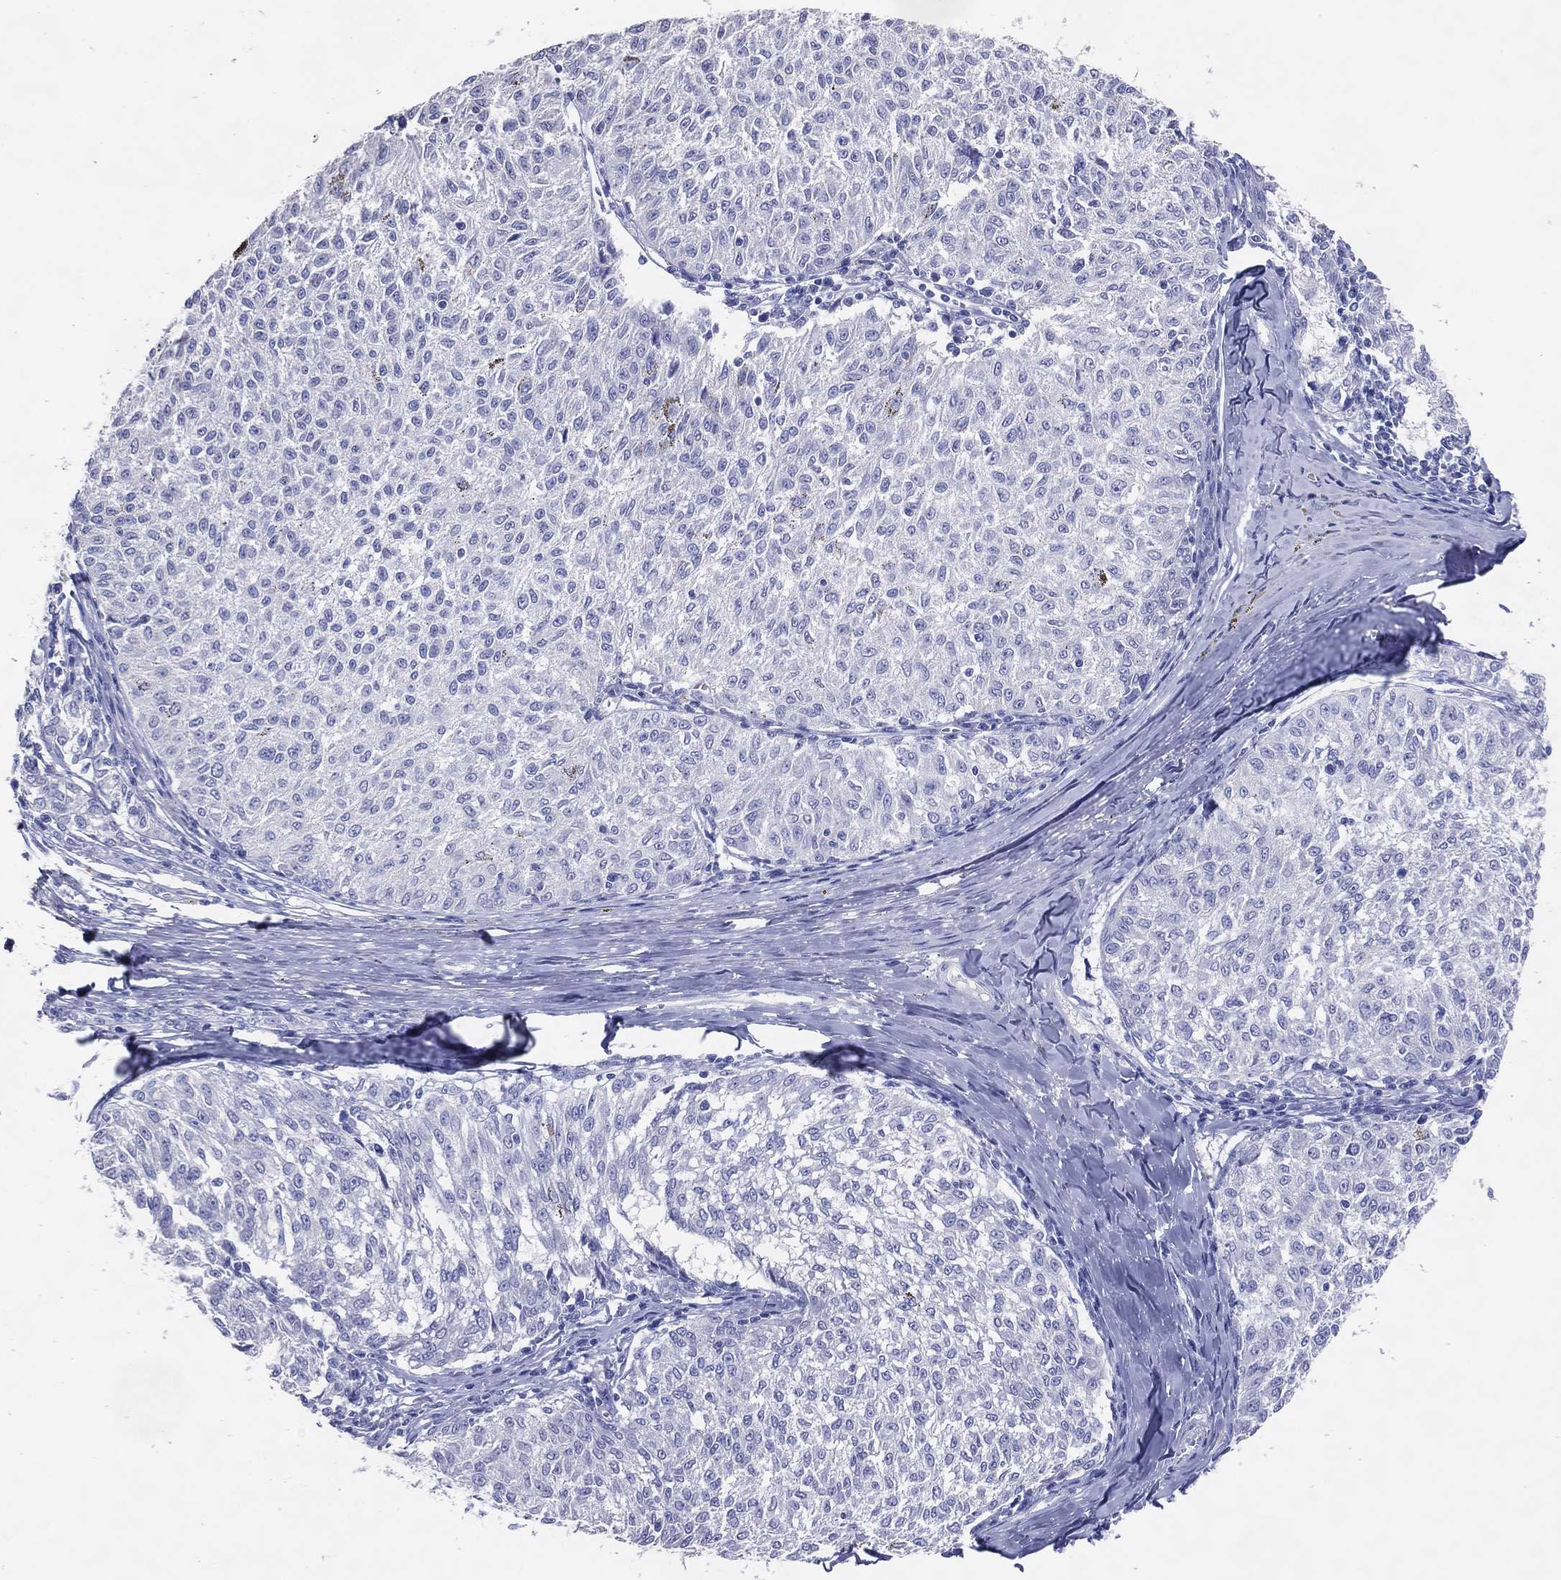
{"staining": {"intensity": "negative", "quantity": "none", "location": "none"}, "tissue": "melanoma", "cell_type": "Tumor cells", "image_type": "cancer", "snomed": [{"axis": "morphology", "description": "Malignant melanoma, NOS"}, {"axis": "topography", "description": "Skin"}], "caption": "Tumor cells are negative for protein expression in human melanoma. (DAB (3,3'-diaminobenzidine) IHC with hematoxylin counter stain).", "gene": "DNAH6", "patient": {"sex": "female", "age": 72}}